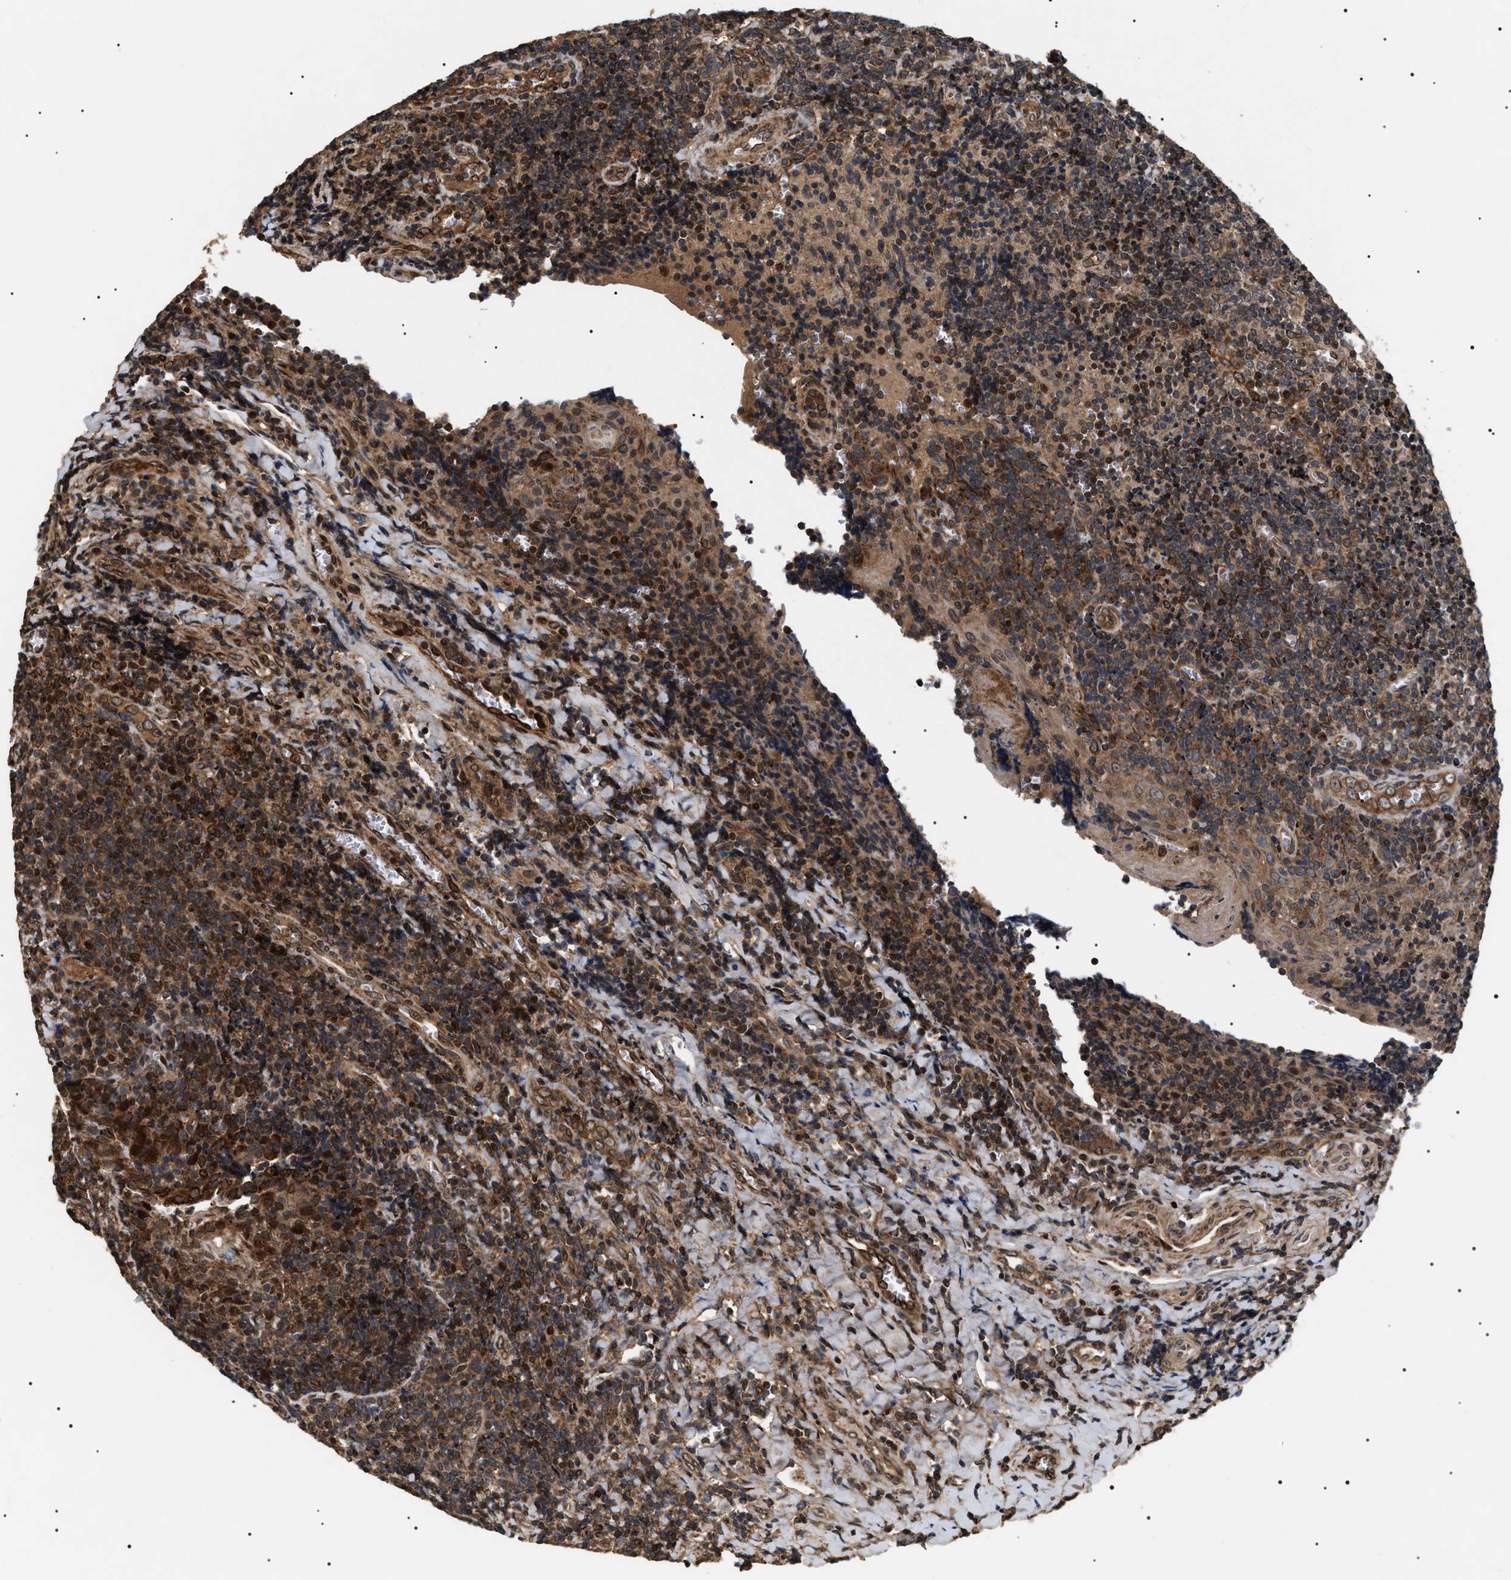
{"staining": {"intensity": "moderate", "quantity": "25%-75%", "location": "cytoplasmic/membranous,nuclear"}, "tissue": "tonsil", "cell_type": "Non-germinal center cells", "image_type": "normal", "snomed": [{"axis": "morphology", "description": "Normal tissue, NOS"}, {"axis": "morphology", "description": "Inflammation, NOS"}, {"axis": "topography", "description": "Tonsil"}], "caption": "Normal tonsil was stained to show a protein in brown. There is medium levels of moderate cytoplasmic/membranous,nuclear positivity in about 25%-75% of non-germinal center cells.", "gene": "ZBTB26", "patient": {"sex": "female", "age": 31}}